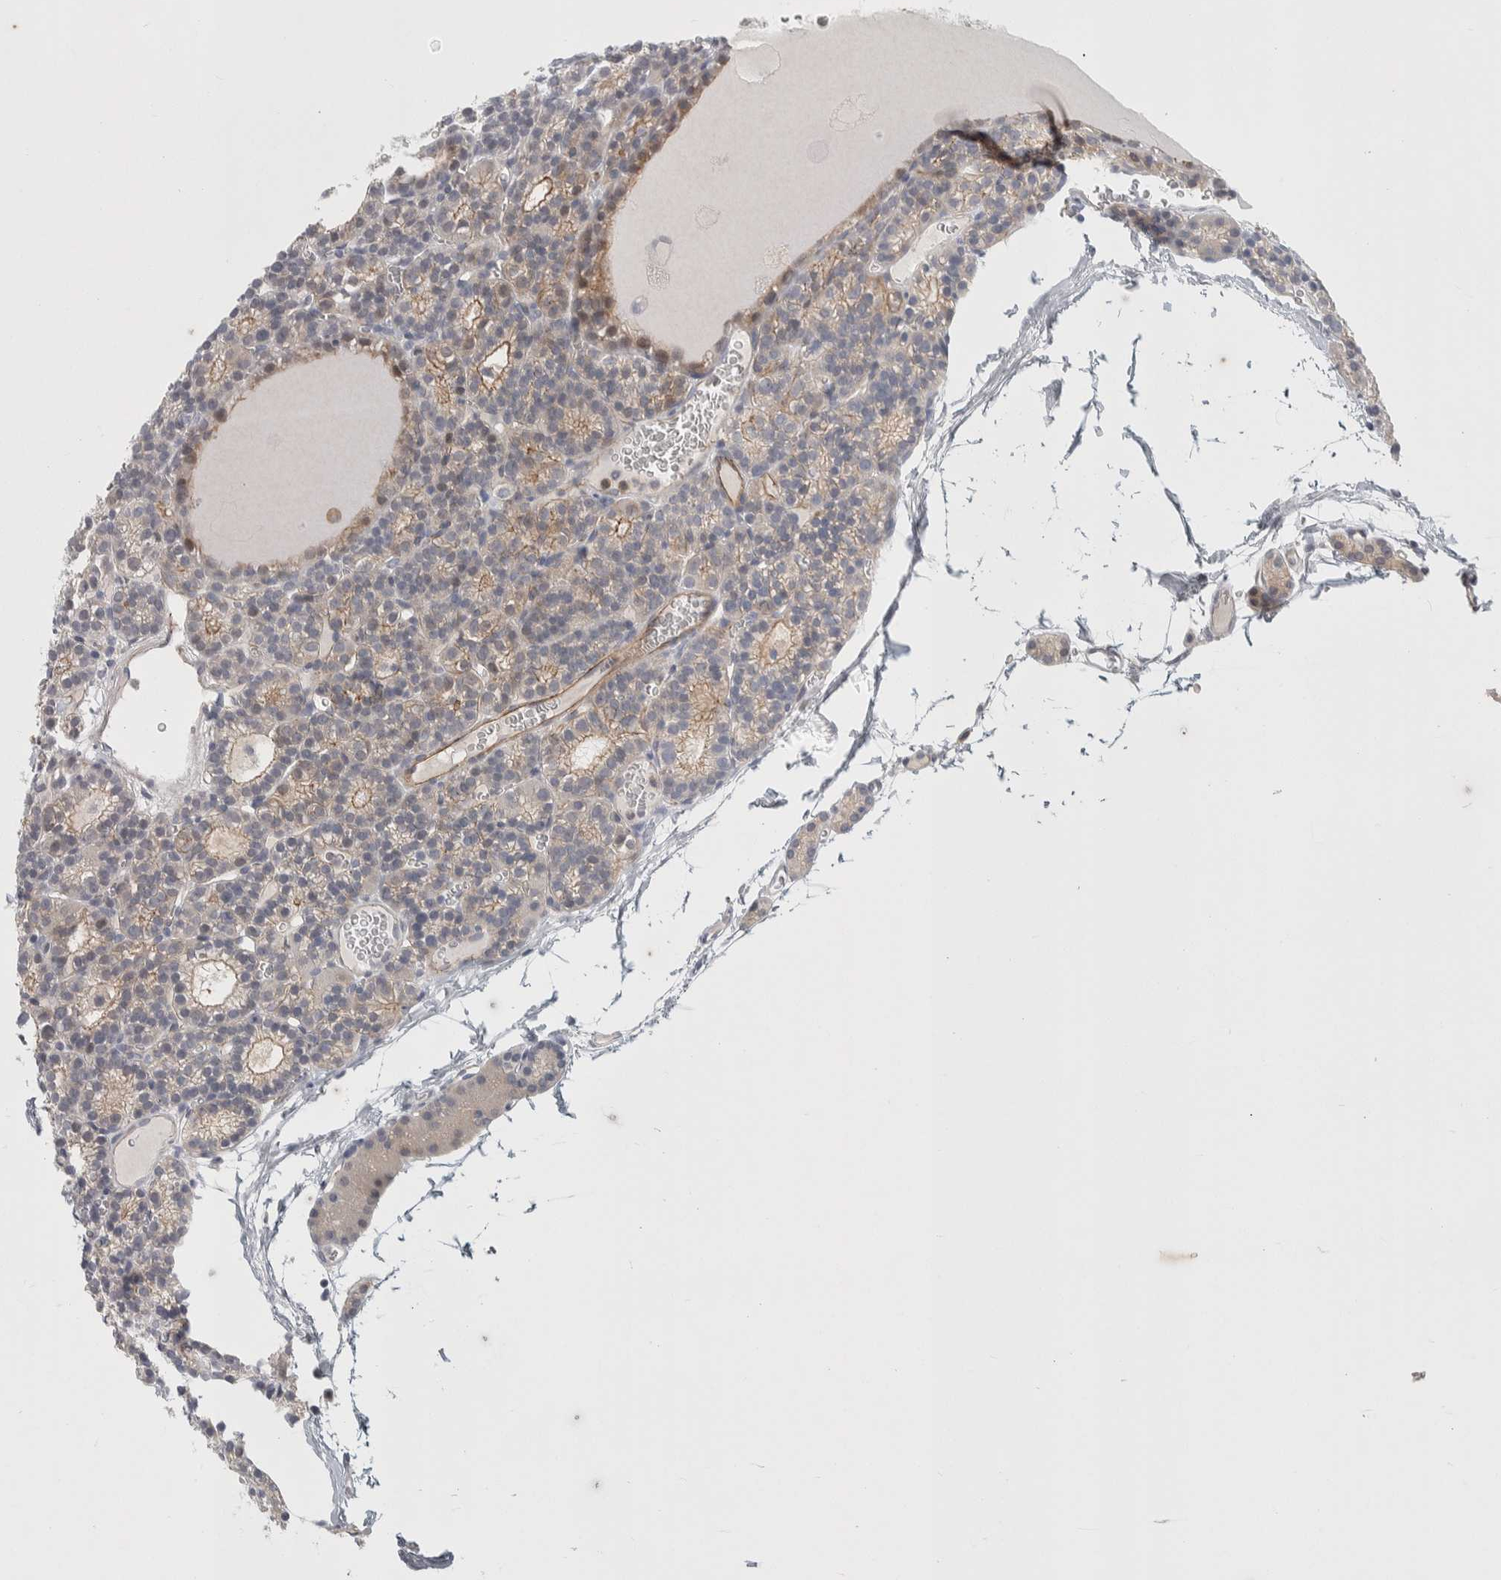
{"staining": {"intensity": "weak", "quantity": "25%-75%", "location": "cytoplasmic/membranous"}, "tissue": "parathyroid gland", "cell_type": "Glandular cells", "image_type": "normal", "snomed": [{"axis": "morphology", "description": "Normal tissue, NOS"}, {"axis": "morphology", "description": "Adenoma, NOS"}, {"axis": "topography", "description": "Parathyroid gland"}], "caption": "Brown immunohistochemical staining in unremarkable parathyroid gland exhibits weak cytoplasmic/membranous staining in approximately 25%-75% of glandular cells. (IHC, brightfield microscopy, high magnification).", "gene": "ZNF862", "patient": {"sex": "female", "age": 58}}